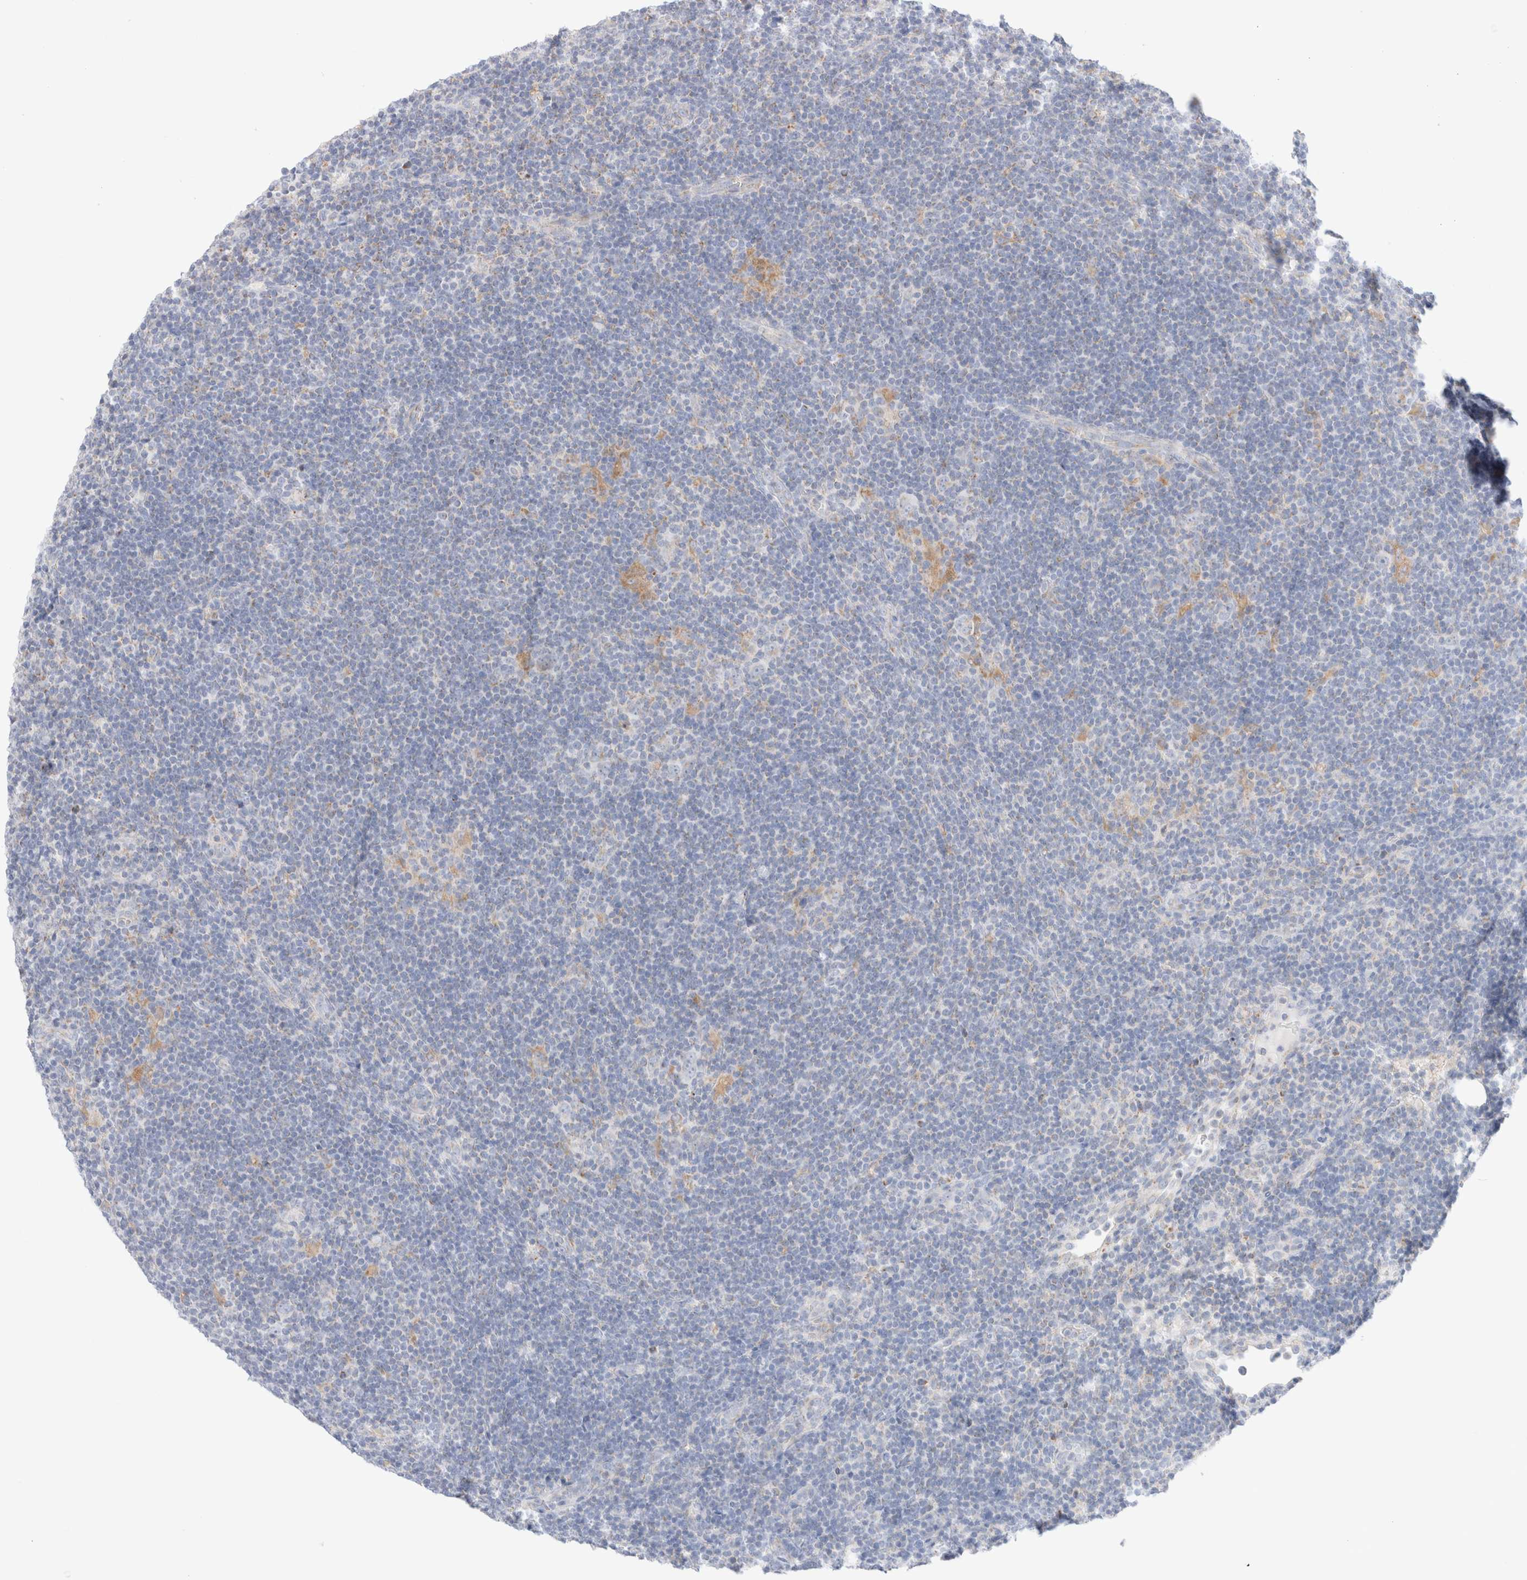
{"staining": {"intensity": "moderate", "quantity": "<25%", "location": "cytoplasmic/membranous"}, "tissue": "lymphoma", "cell_type": "Tumor cells", "image_type": "cancer", "snomed": [{"axis": "morphology", "description": "Hodgkin's disease, NOS"}, {"axis": "topography", "description": "Lymph node"}], "caption": "A brown stain highlights moderate cytoplasmic/membranous expression of a protein in human Hodgkin's disease tumor cells. The staining was performed using DAB, with brown indicating positive protein expression. Nuclei are stained blue with hematoxylin.", "gene": "ATP6V1C1", "patient": {"sex": "female", "age": 57}}